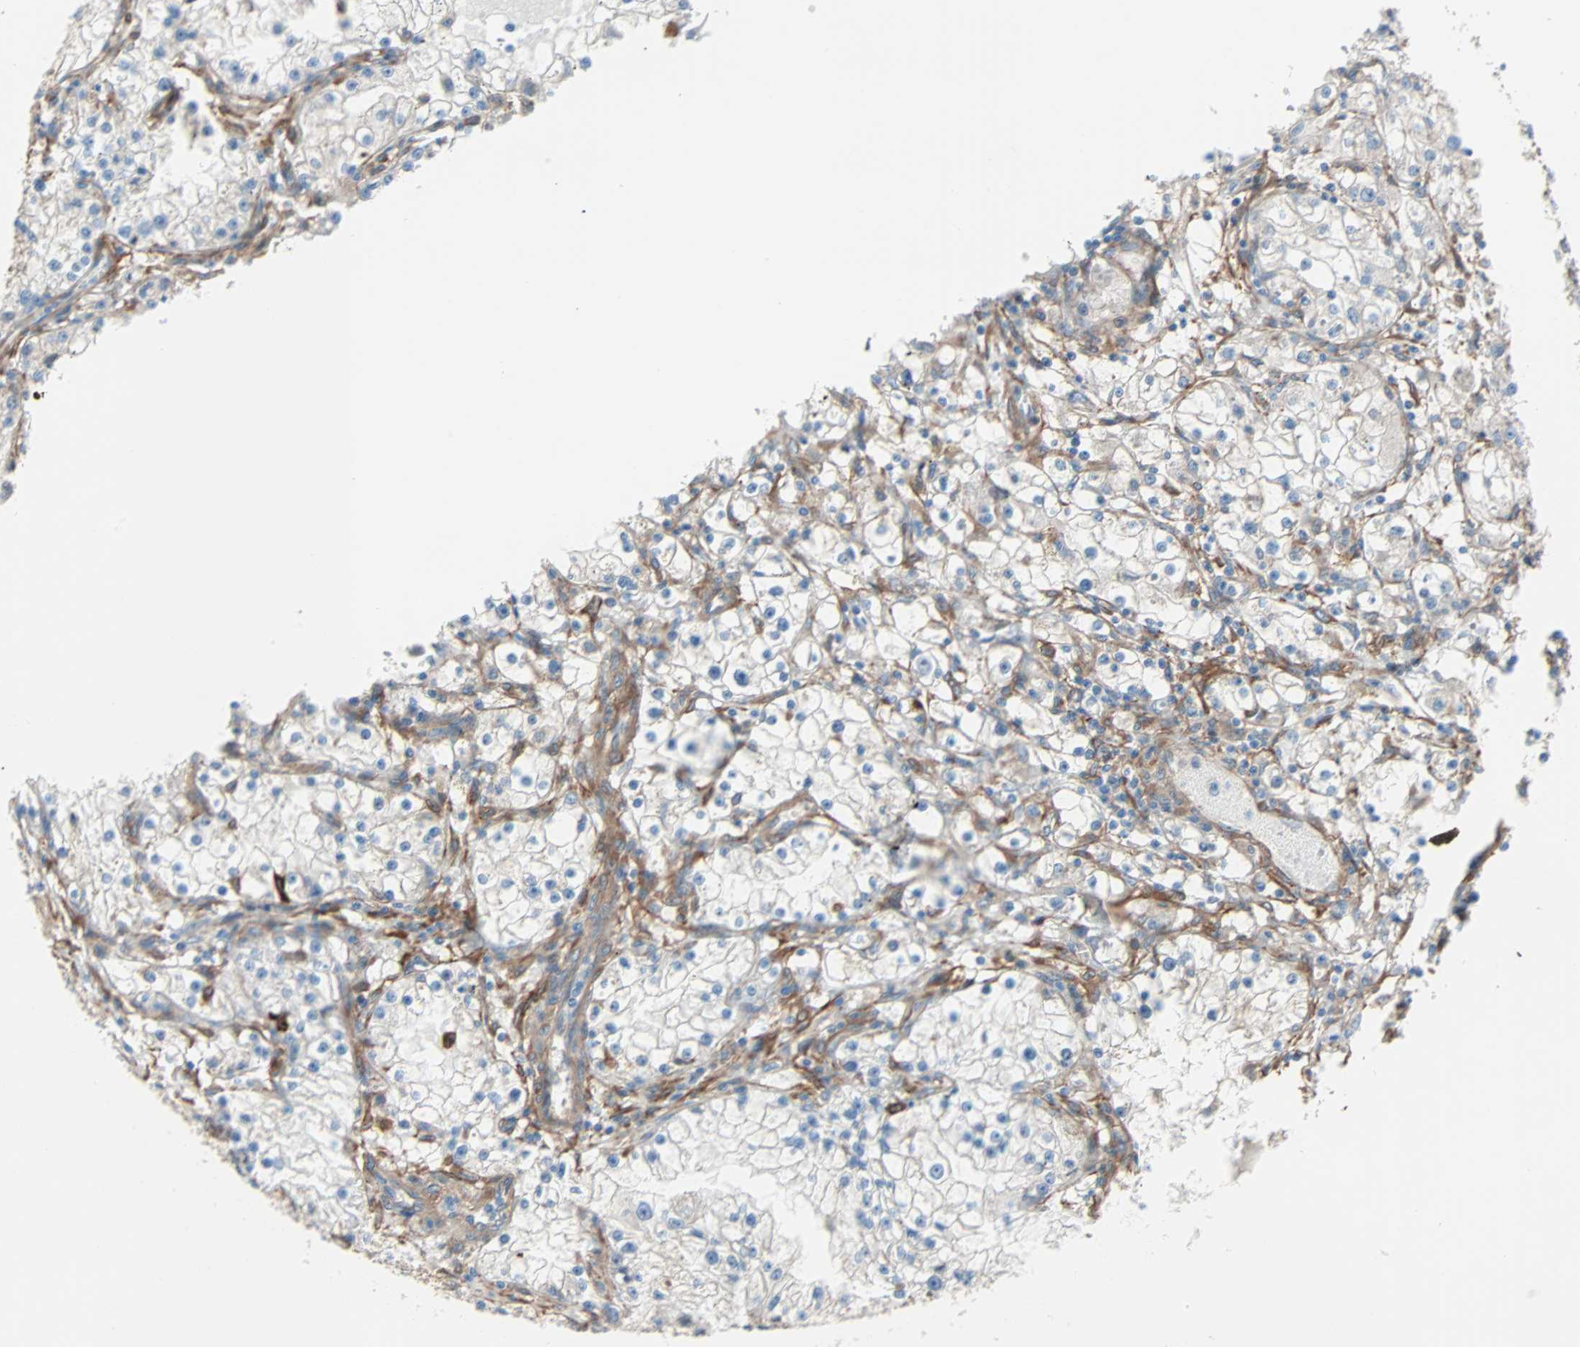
{"staining": {"intensity": "weak", "quantity": "<25%", "location": "cytoplasmic/membranous"}, "tissue": "renal cancer", "cell_type": "Tumor cells", "image_type": "cancer", "snomed": [{"axis": "morphology", "description": "Adenocarcinoma, NOS"}, {"axis": "topography", "description": "Kidney"}], "caption": "Tumor cells show no significant staining in renal cancer. (Brightfield microscopy of DAB immunohistochemistry (IHC) at high magnification).", "gene": "EPB41L2", "patient": {"sex": "male", "age": 56}}